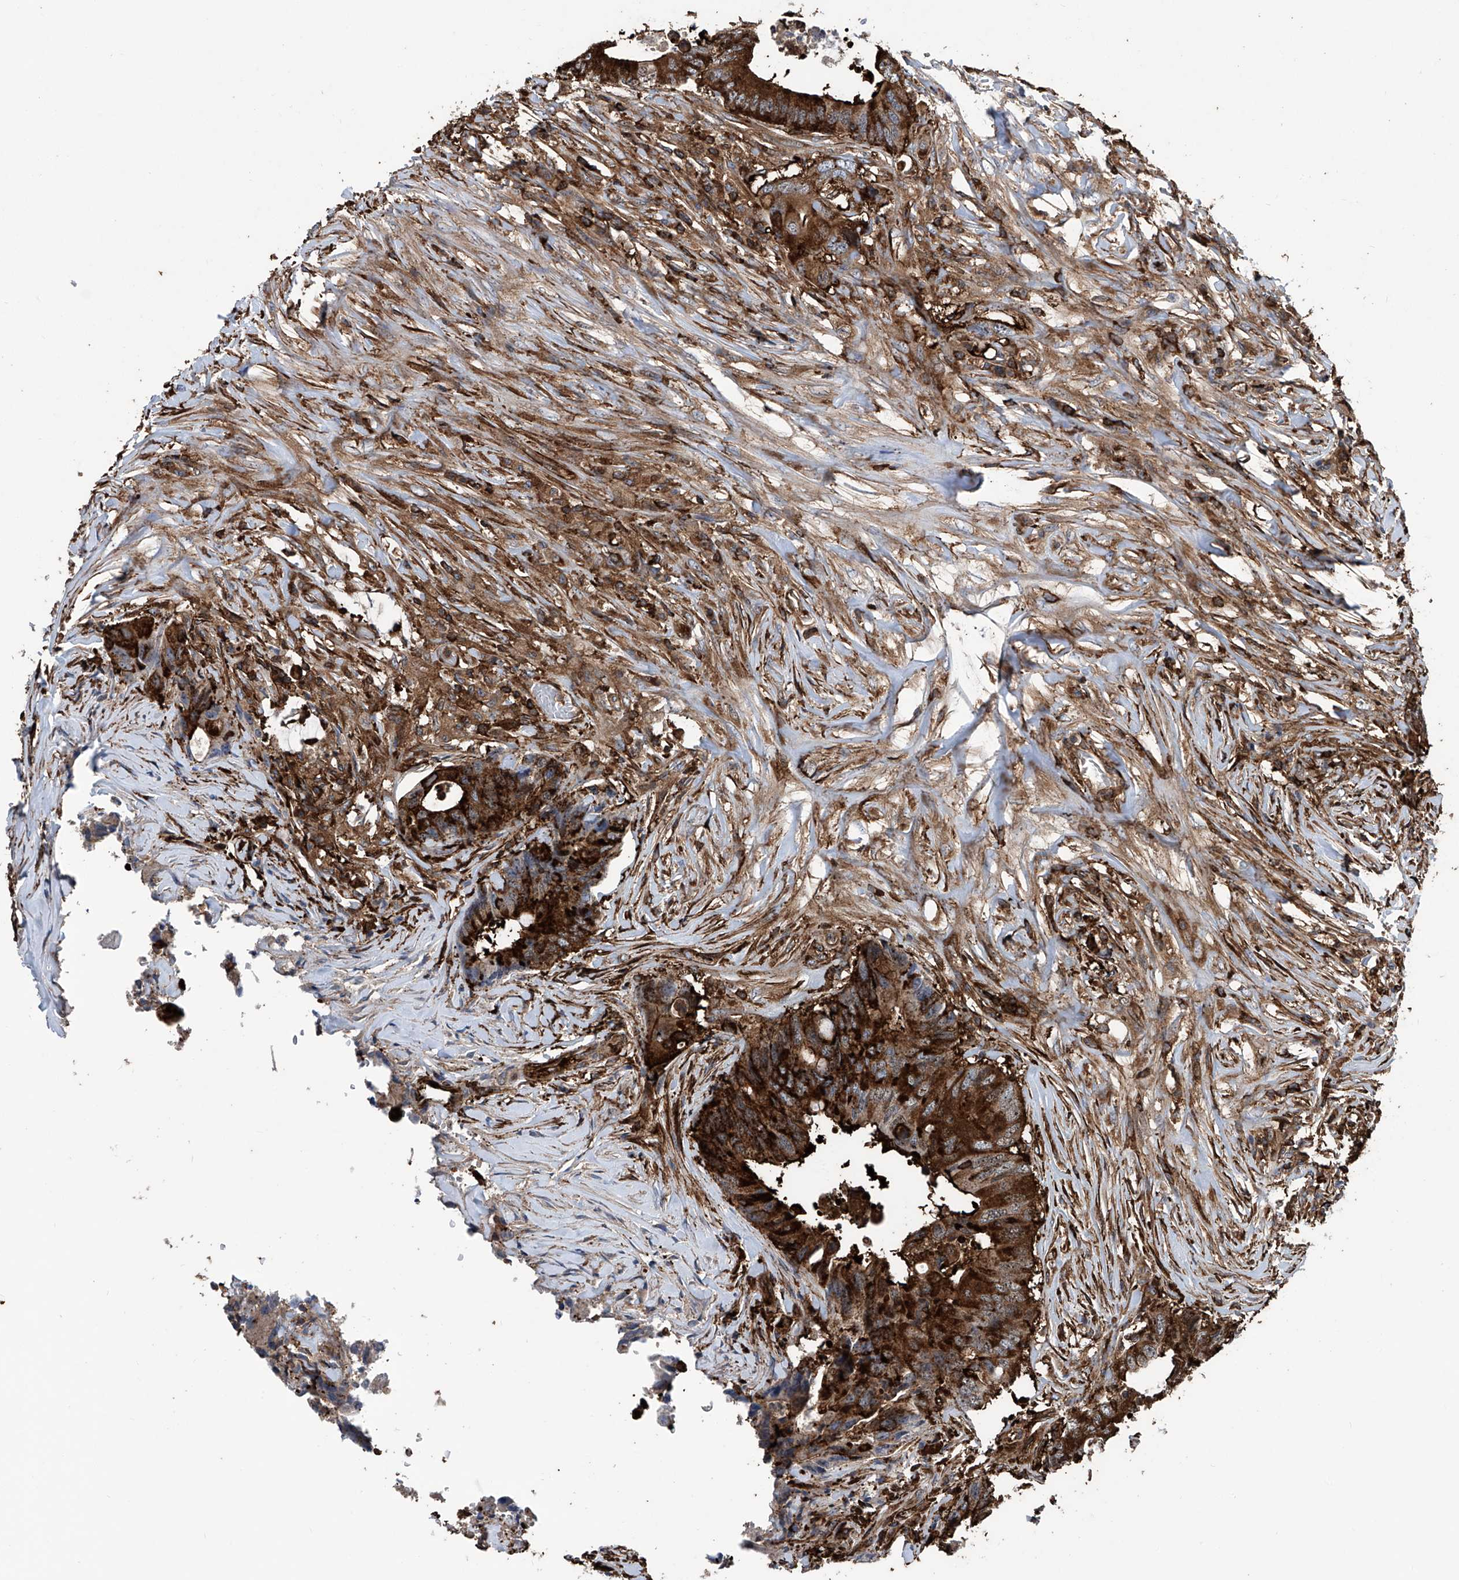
{"staining": {"intensity": "strong", "quantity": ">75%", "location": "cytoplasmic/membranous"}, "tissue": "colorectal cancer", "cell_type": "Tumor cells", "image_type": "cancer", "snomed": [{"axis": "morphology", "description": "Adenocarcinoma, NOS"}, {"axis": "topography", "description": "Colon"}], "caption": "A brown stain shows strong cytoplasmic/membranous staining of a protein in colorectal adenocarcinoma tumor cells.", "gene": "ZNF484", "patient": {"sex": "male", "age": 71}}